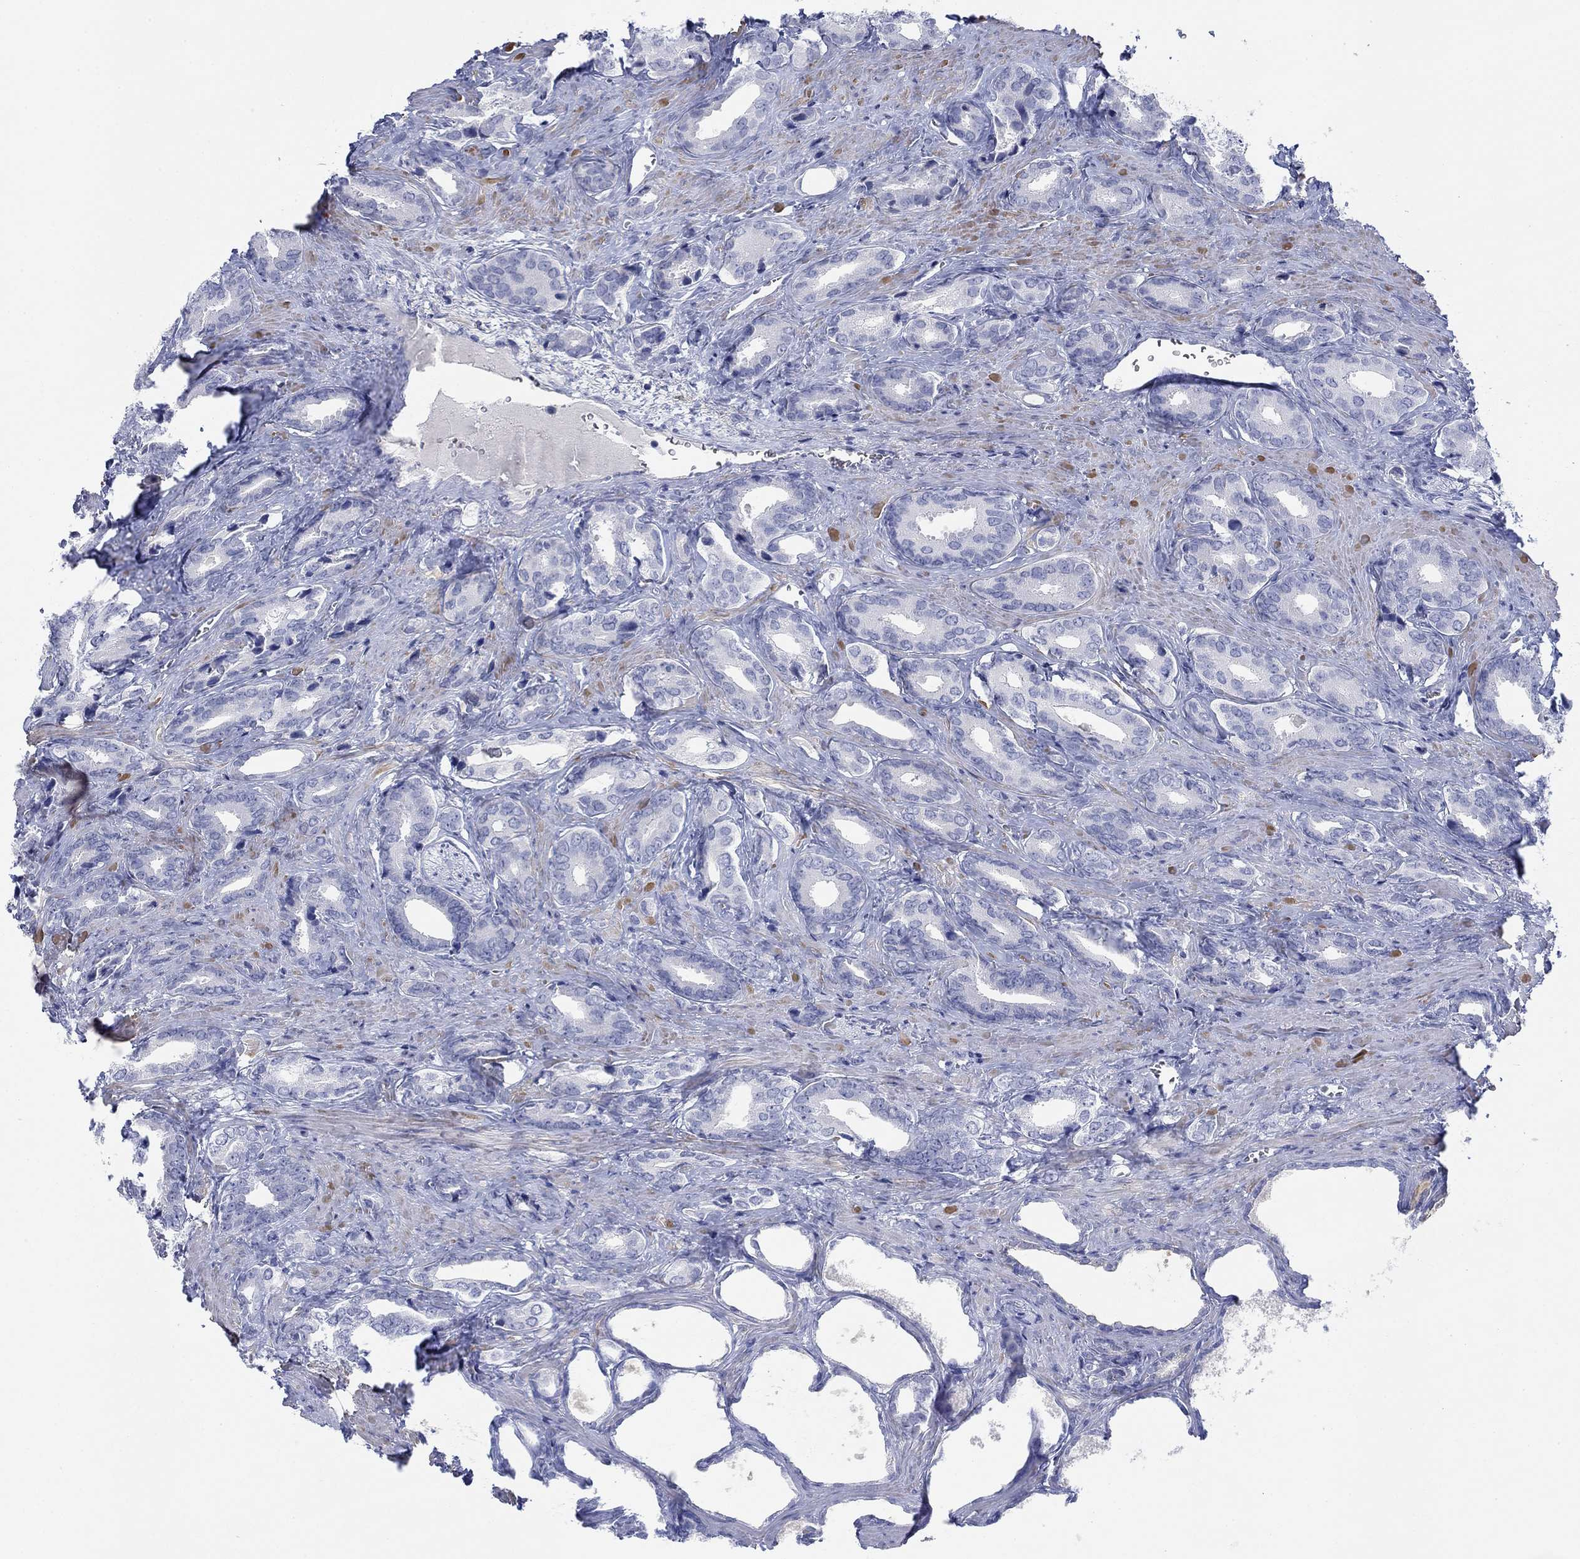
{"staining": {"intensity": "negative", "quantity": "none", "location": "none"}, "tissue": "prostate cancer", "cell_type": "Tumor cells", "image_type": "cancer", "snomed": [{"axis": "morphology", "description": "Adenocarcinoma, NOS"}, {"axis": "topography", "description": "Prostate"}], "caption": "Immunohistochemical staining of human prostate cancer (adenocarcinoma) displays no significant staining in tumor cells.", "gene": "PDYN", "patient": {"sex": "male", "age": 66}}